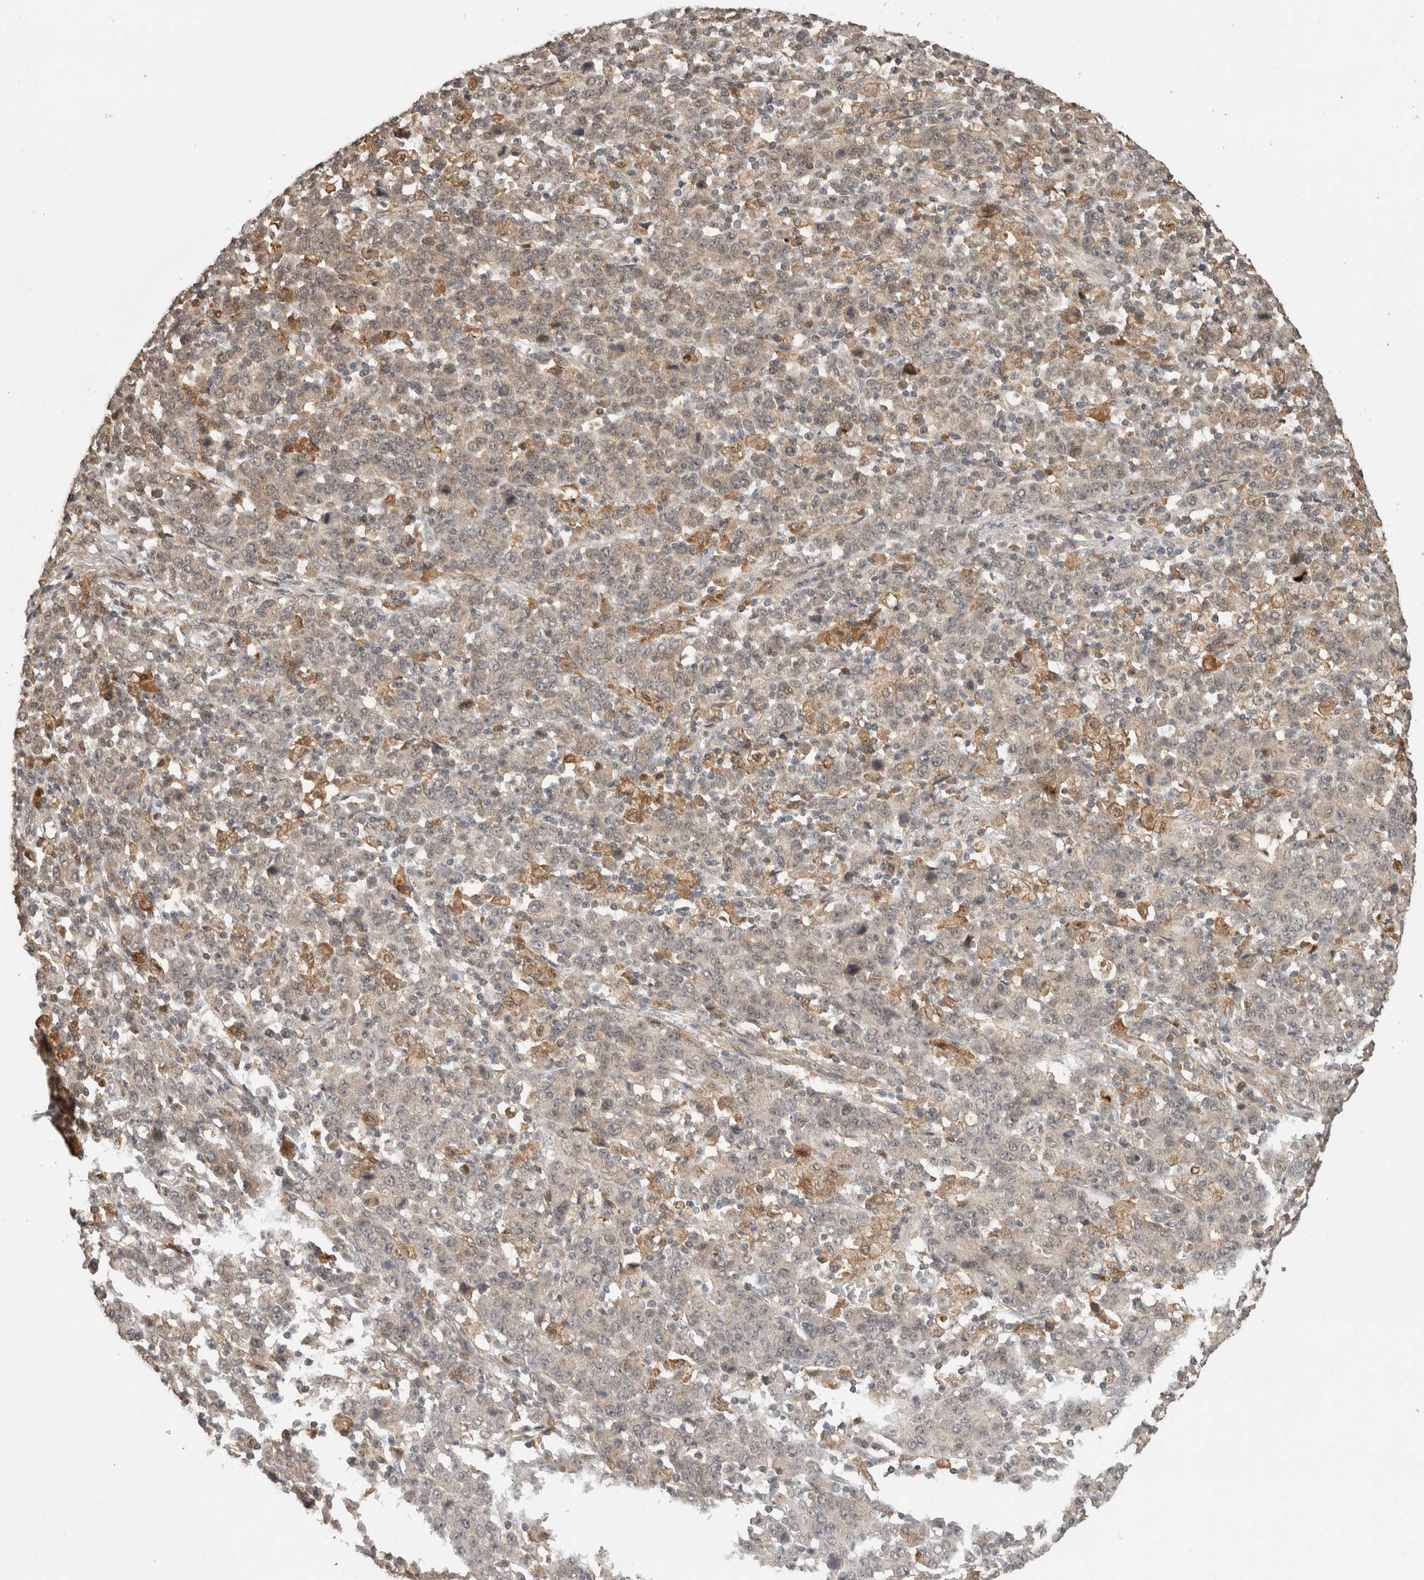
{"staining": {"intensity": "weak", "quantity": ">75%", "location": "cytoplasmic/membranous"}, "tissue": "stomach cancer", "cell_type": "Tumor cells", "image_type": "cancer", "snomed": [{"axis": "morphology", "description": "Adenocarcinoma, NOS"}, {"axis": "topography", "description": "Stomach, upper"}], "caption": "Immunohistochemistry (IHC) staining of stomach cancer (adenocarcinoma), which demonstrates low levels of weak cytoplasmic/membranous positivity in about >75% of tumor cells indicating weak cytoplasmic/membranous protein positivity. The staining was performed using DAB (3,3'-diaminobenzidine) (brown) for protein detection and nuclei were counterstained in hematoxylin (blue).", "gene": "FAM3A", "patient": {"sex": "male", "age": 69}}